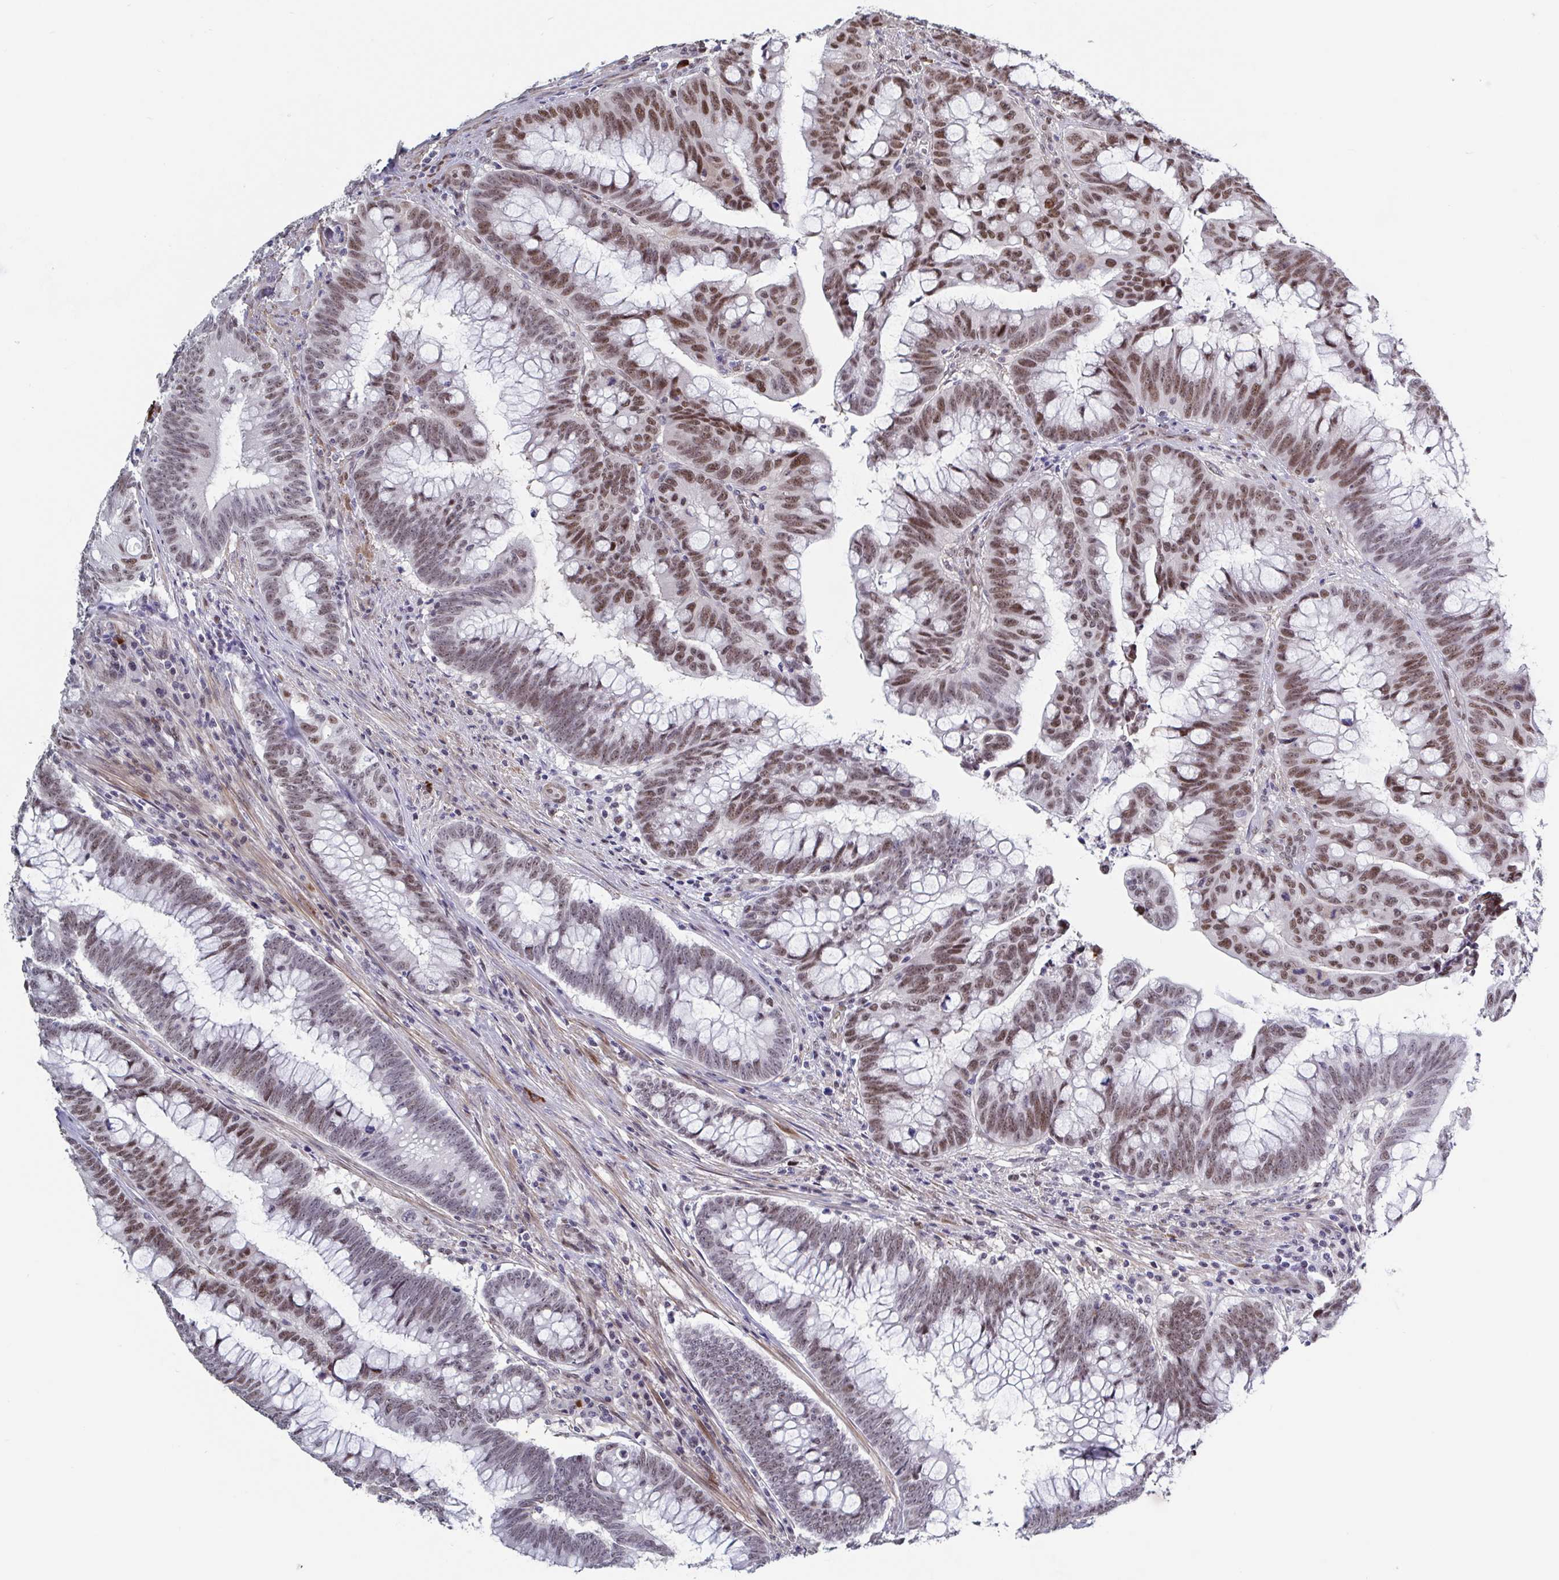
{"staining": {"intensity": "moderate", "quantity": ">75%", "location": "nuclear"}, "tissue": "colorectal cancer", "cell_type": "Tumor cells", "image_type": "cancer", "snomed": [{"axis": "morphology", "description": "Adenocarcinoma, NOS"}, {"axis": "topography", "description": "Colon"}], "caption": "Immunohistochemistry (IHC) histopathology image of neoplastic tissue: human colorectal cancer (adenocarcinoma) stained using immunohistochemistry shows medium levels of moderate protein expression localized specifically in the nuclear of tumor cells, appearing as a nuclear brown color.", "gene": "BCL7B", "patient": {"sex": "male", "age": 62}}